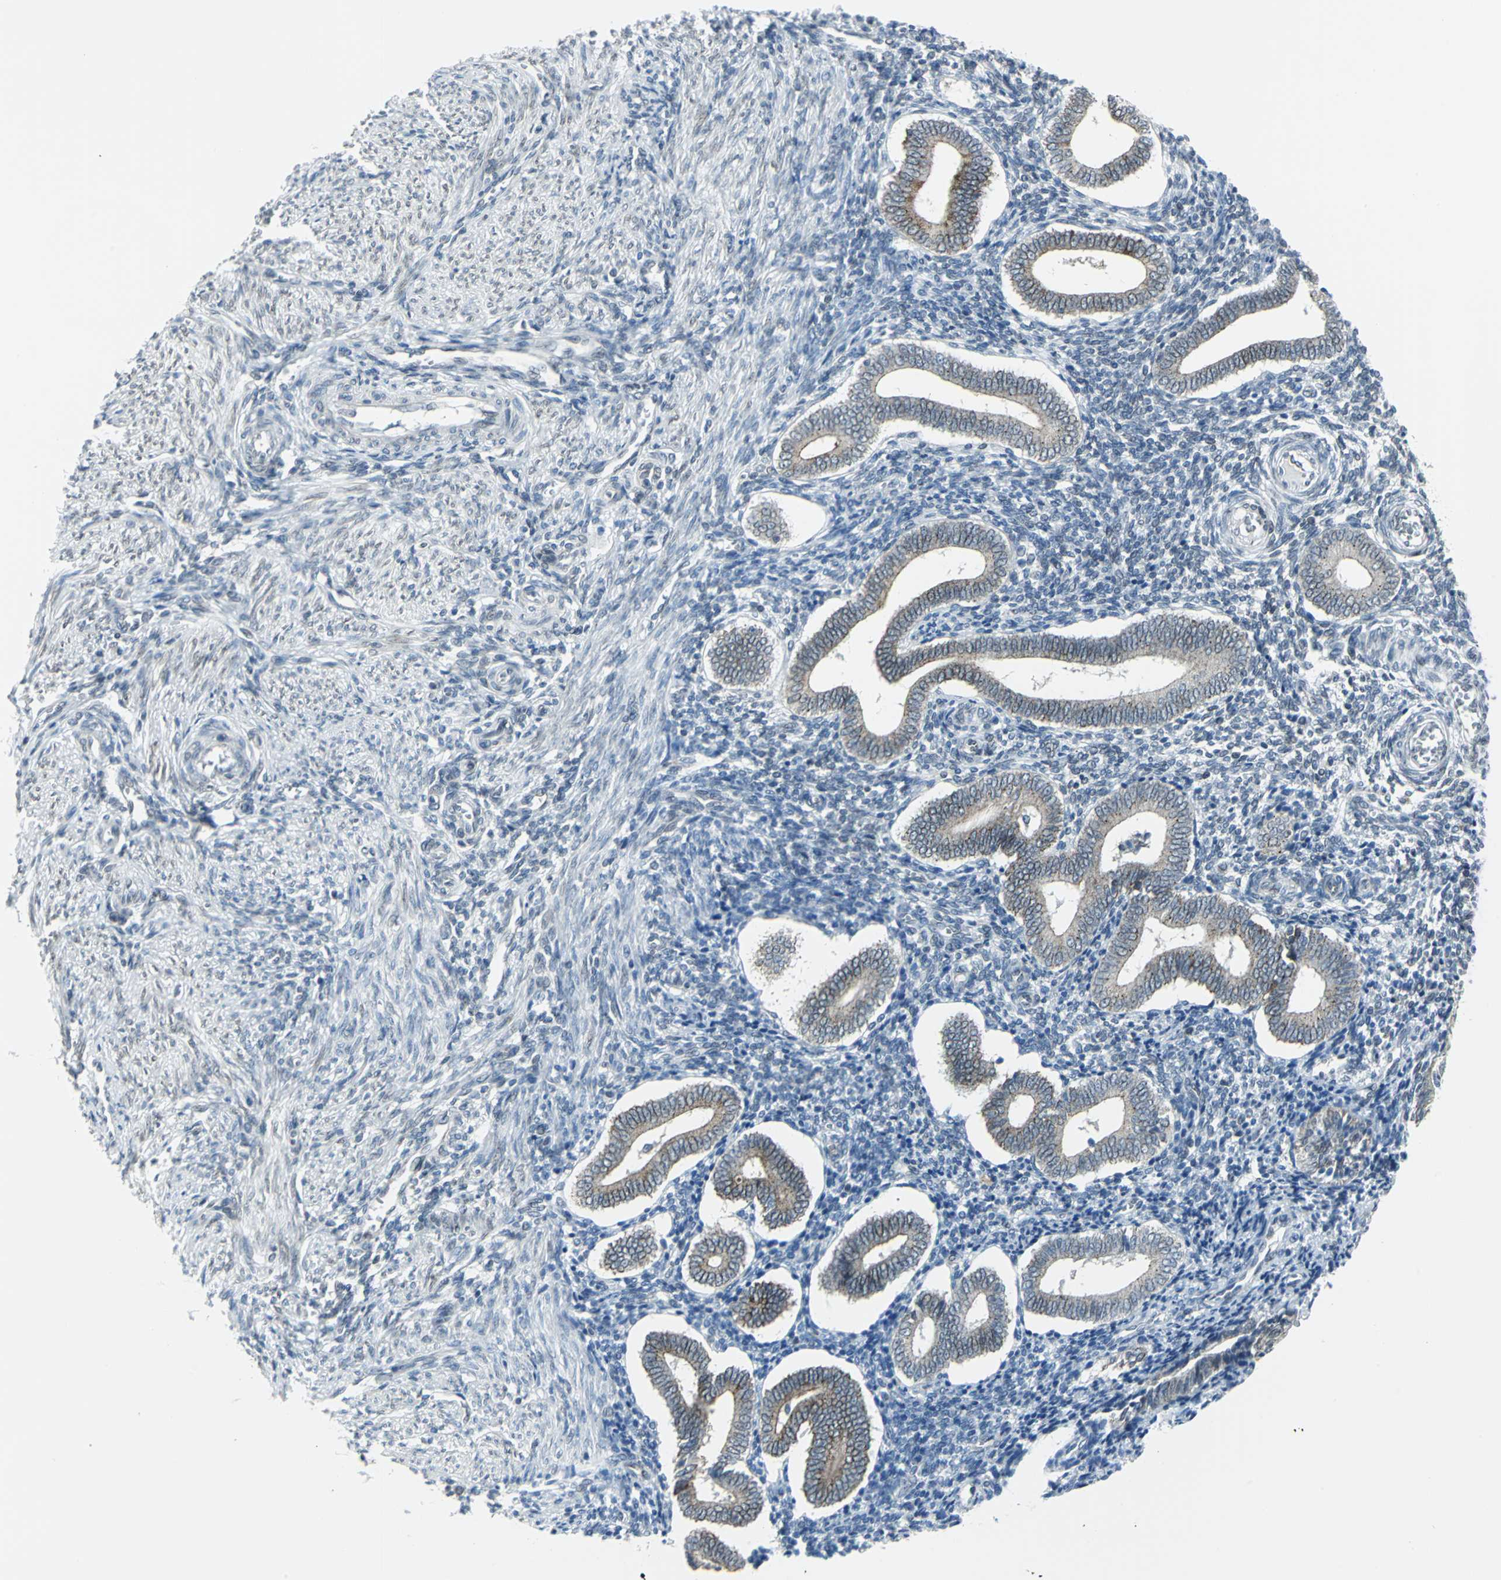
{"staining": {"intensity": "weak", "quantity": ">75%", "location": "cytoplasmic/membranous,nuclear"}, "tissue": "endometrium", "cell_type": "Cells in endometrial stroma", "image_type": "normal", "snomed": [{"axis": "morphology", "description": "Normal tissue, NOS"}, {"axis": "topography", "description": "Uterus"}, {"axis": "topography", "description": "Endometrium"}], "caption": "This is a histology image of immunohistochemistry staining of benign endometrium, which shows weak expression in the cytoplasmic/membranous,nuclear of cells in endometrial stroma.", "gene": "SNUPN", "patient": {"sex": "female", "age": 33}}